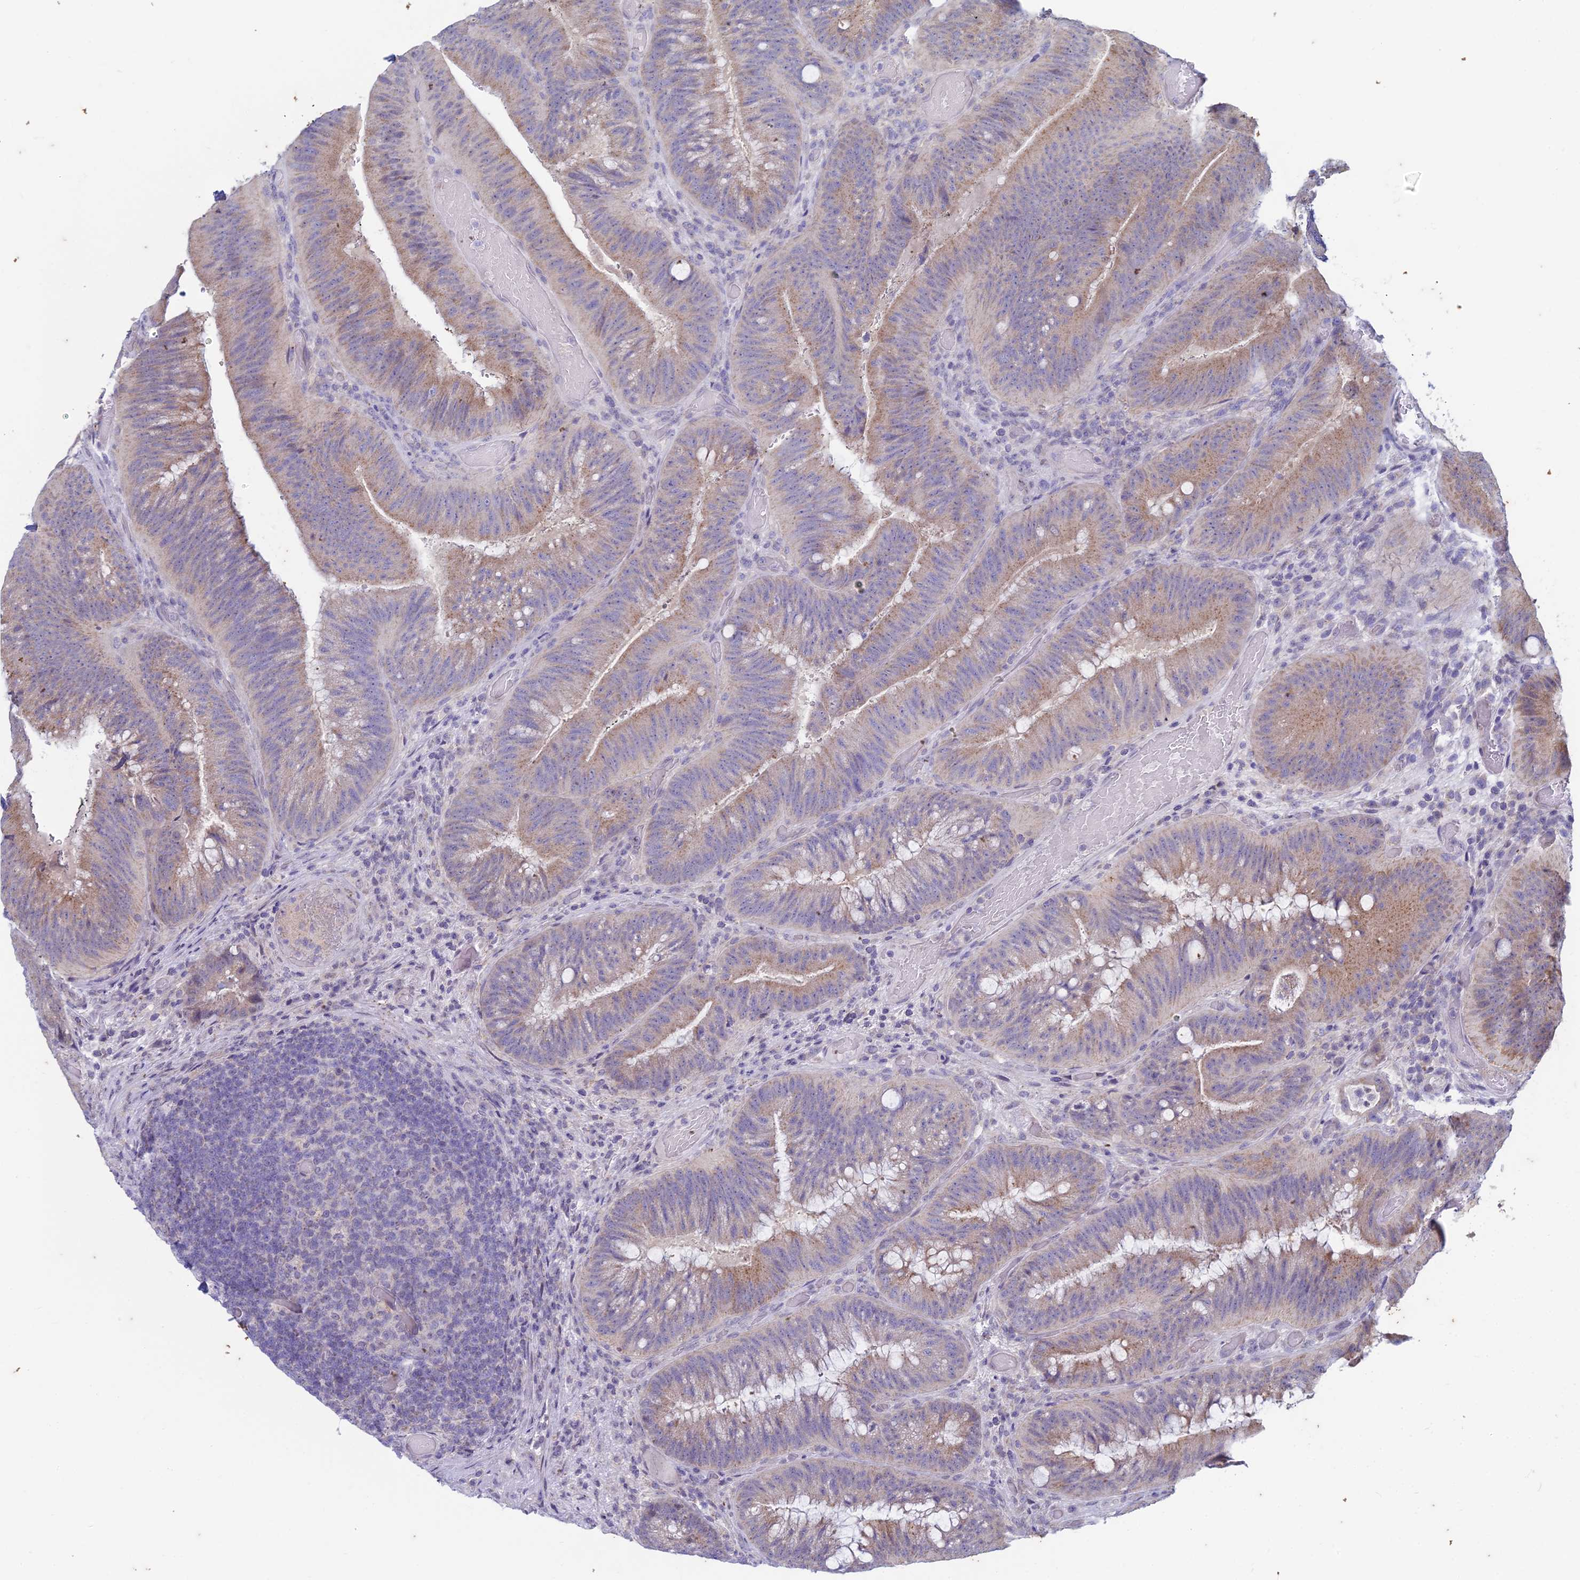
{"staining": {"intensity": "moderate", "quantity": ">75%", "location": "cytoplasmic/membranous"}, "tissue": "colorectal cancer", "cell_type": "Tumor cells", "image_type": "cancer", "snomed": [{"axis": "morphology", "description": "Adenocarcinoma, NOS"}, {"axis": "topography", "description": "Colon"}], "caption": "This histopathology image reveals adenocarcinoma (colorectal) stained with immunohistochemistry to label a protein in brown. The cytoplasmic/membranous of tumor cells show moderate positivity for the protein. Nuclei are counter-stained blue.", "gene": "EEF2KMT", "patient": {"sex": "female", "age": 43}}